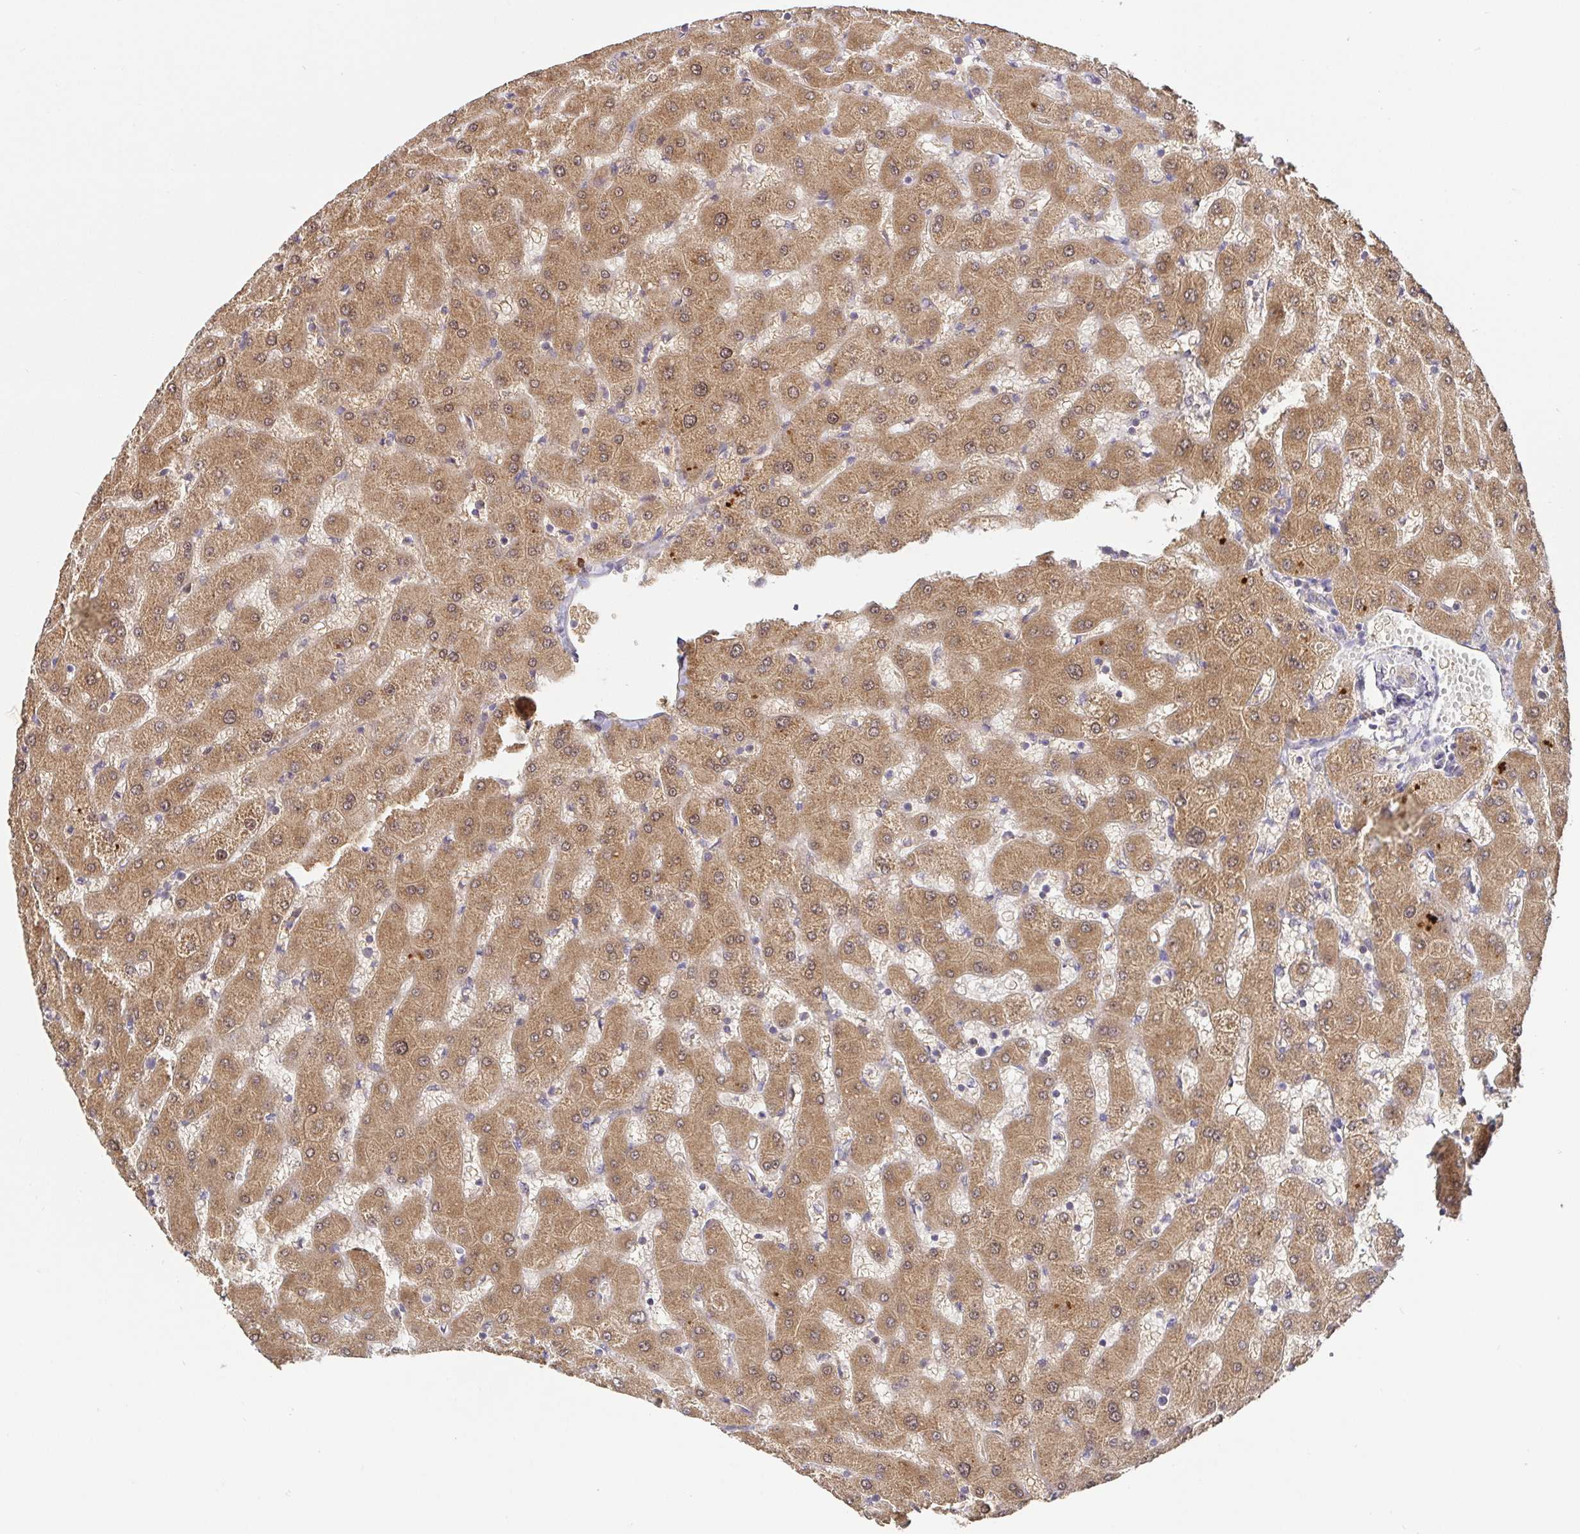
{"staining": {"intensity": "weak", "quantity": "25%-75%", "location": "cytoplasmic/membranous"}, "tissue": "liver", "cell_type": "Cholangiocytes", "image_type": "normal", "snomed": [{"axis": "morphology", "description": "Normal tissue, NOS"}, {"axis": "topography", "description": "Liver"}], "caption": "A micrograph of human liver stained for a protein demonstrates weak cytoplasmic/membranous brown staining in cholangiocytes. (DAB IHC with brightfield microscopy, high magnification).", "gene": "HAGH", "patient": {"sex": "female", "age": 63}}